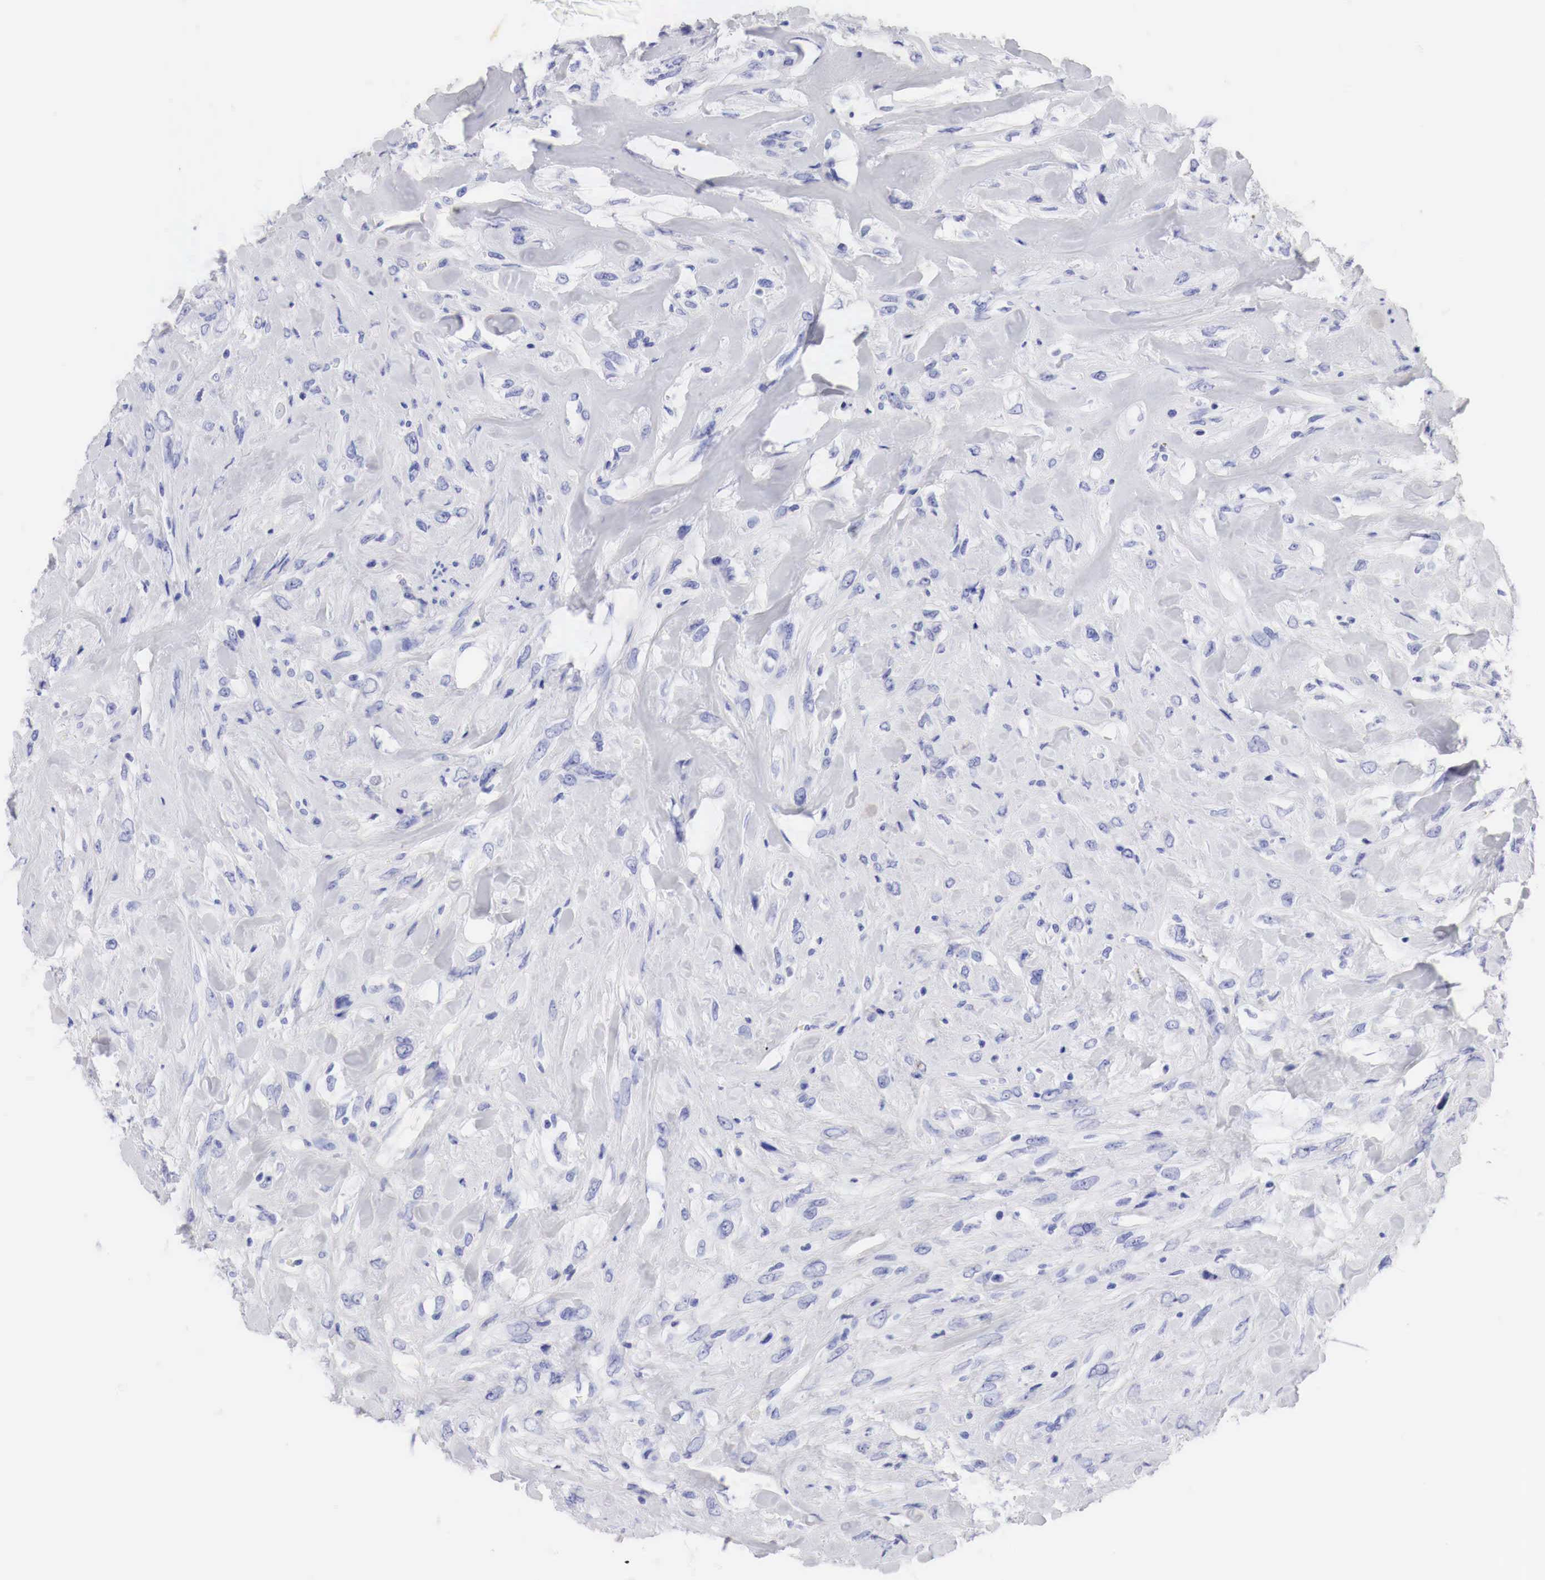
{"staining": {"intensity": "negative", "quantity": "none", "location": "none"}, "tissue": "breast cancer", "cell_type": "Tumor cells", "image_type": "cancer", "snomed": [{"axis": "morphology", "description": "Neoplasm, malignant, NOS"}, {"axis": "topography", "description": "Breast"}], "caption": "Immunohistochemical staining of human neoplasm (malignant) (breast) demonstrates no significant expression in tumor cells. (DAB (3,3'-diaminobenzidine) immunohistochemistry (IHC), high magnification).", "gene": "TYR", "patient": {"sex": "female", "age": 50}}